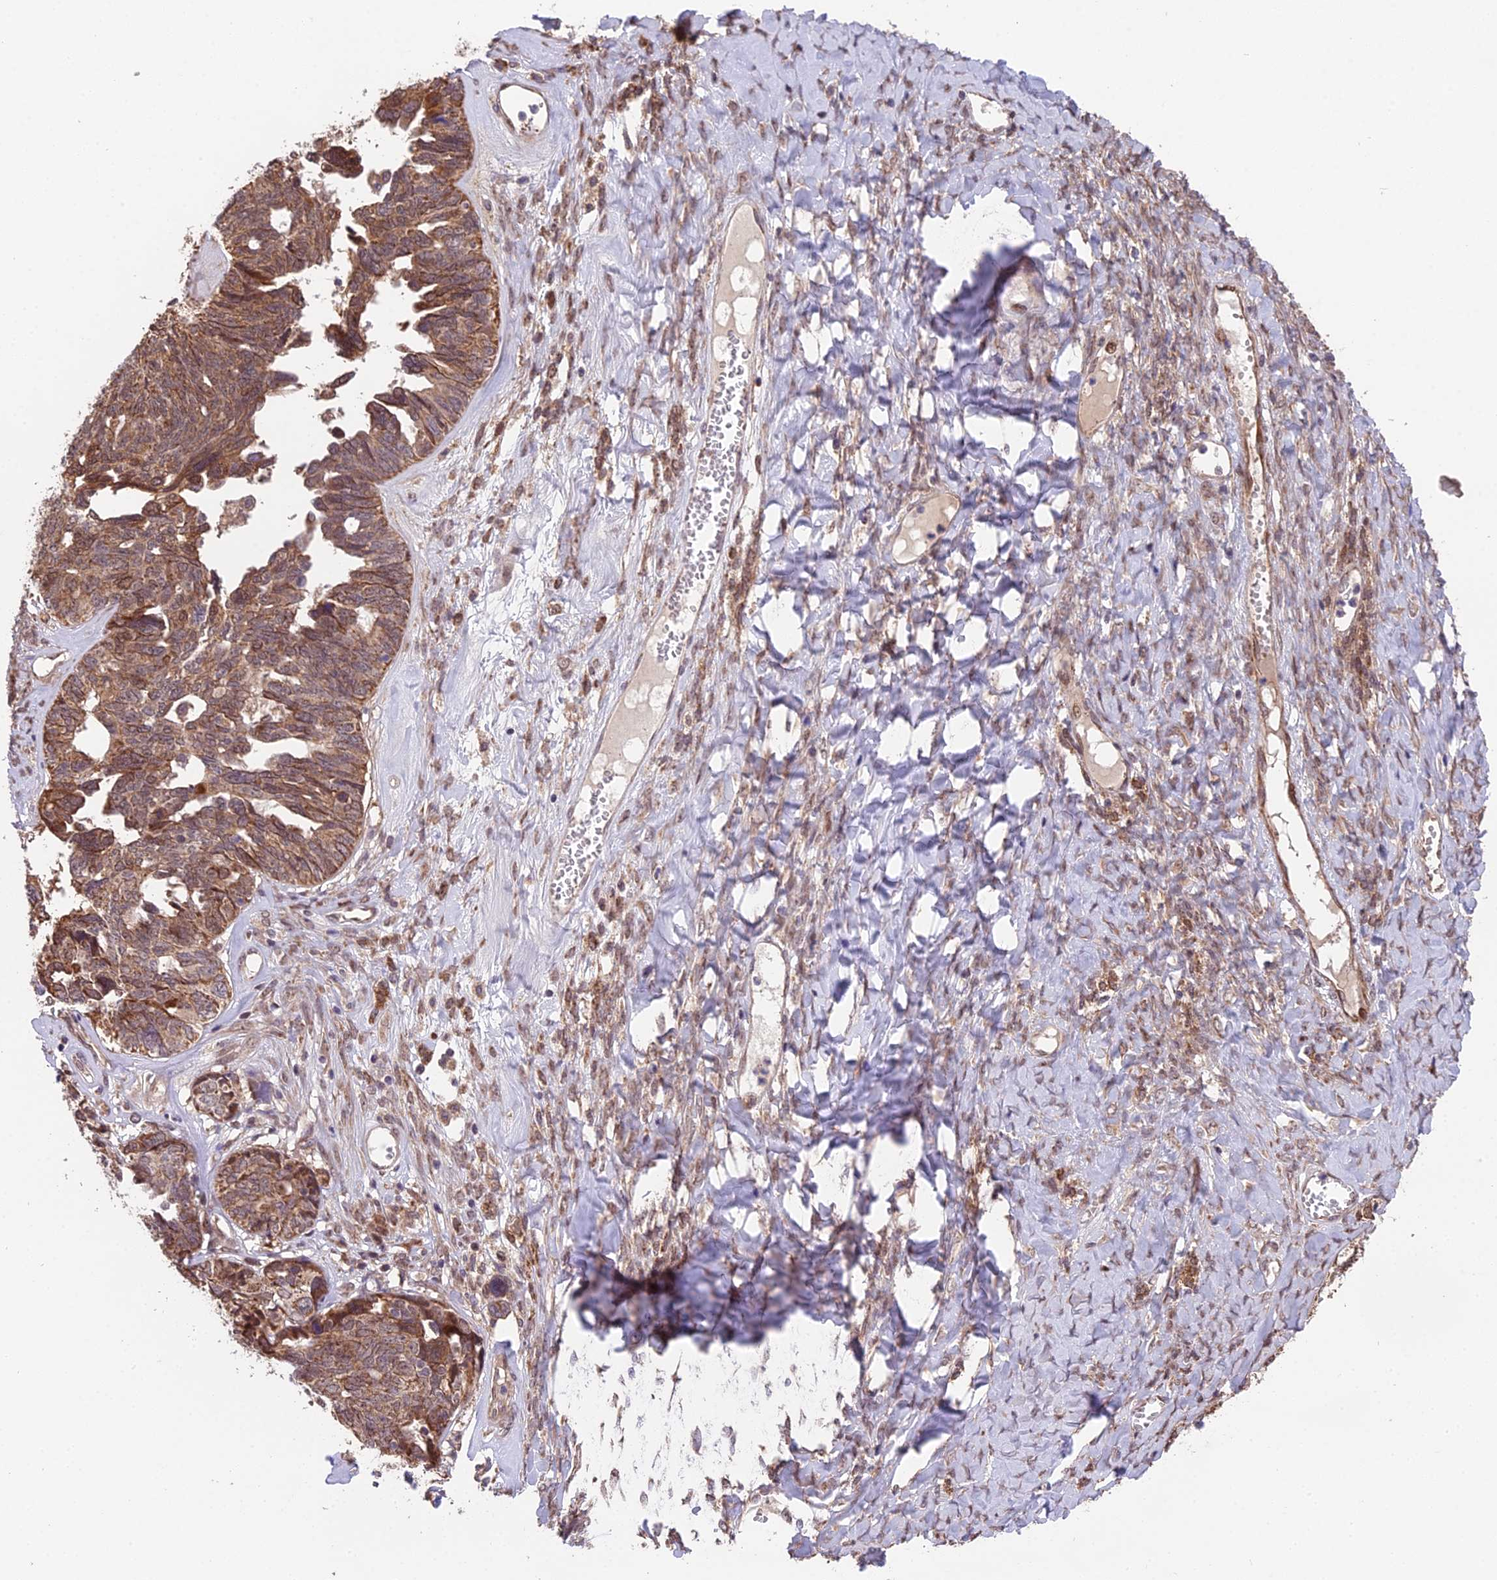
{"staining": {"intensity": "moderate", "quantity": ">75%", "location": "cytoplasmic/membranous"}, "tissue": "ovarian cancer", "cell_type": "Tumor cells", "image_type": "cancer", "snomed": [{"axis": "morphology", "description": "Cystadenocarcinoma, serous, NOS"}, {"axis": "topography", "description": "Ovary"}], "caption": "Immunohistochemical staining of human ovarian serous cystadenocarcinoma displays medium levels of moderate cytoplasmic/membranous positivity in approximately >75% of tumor cells.", "gene": "CYP2R1", "patient": {"sex": "female", "age": 79}}